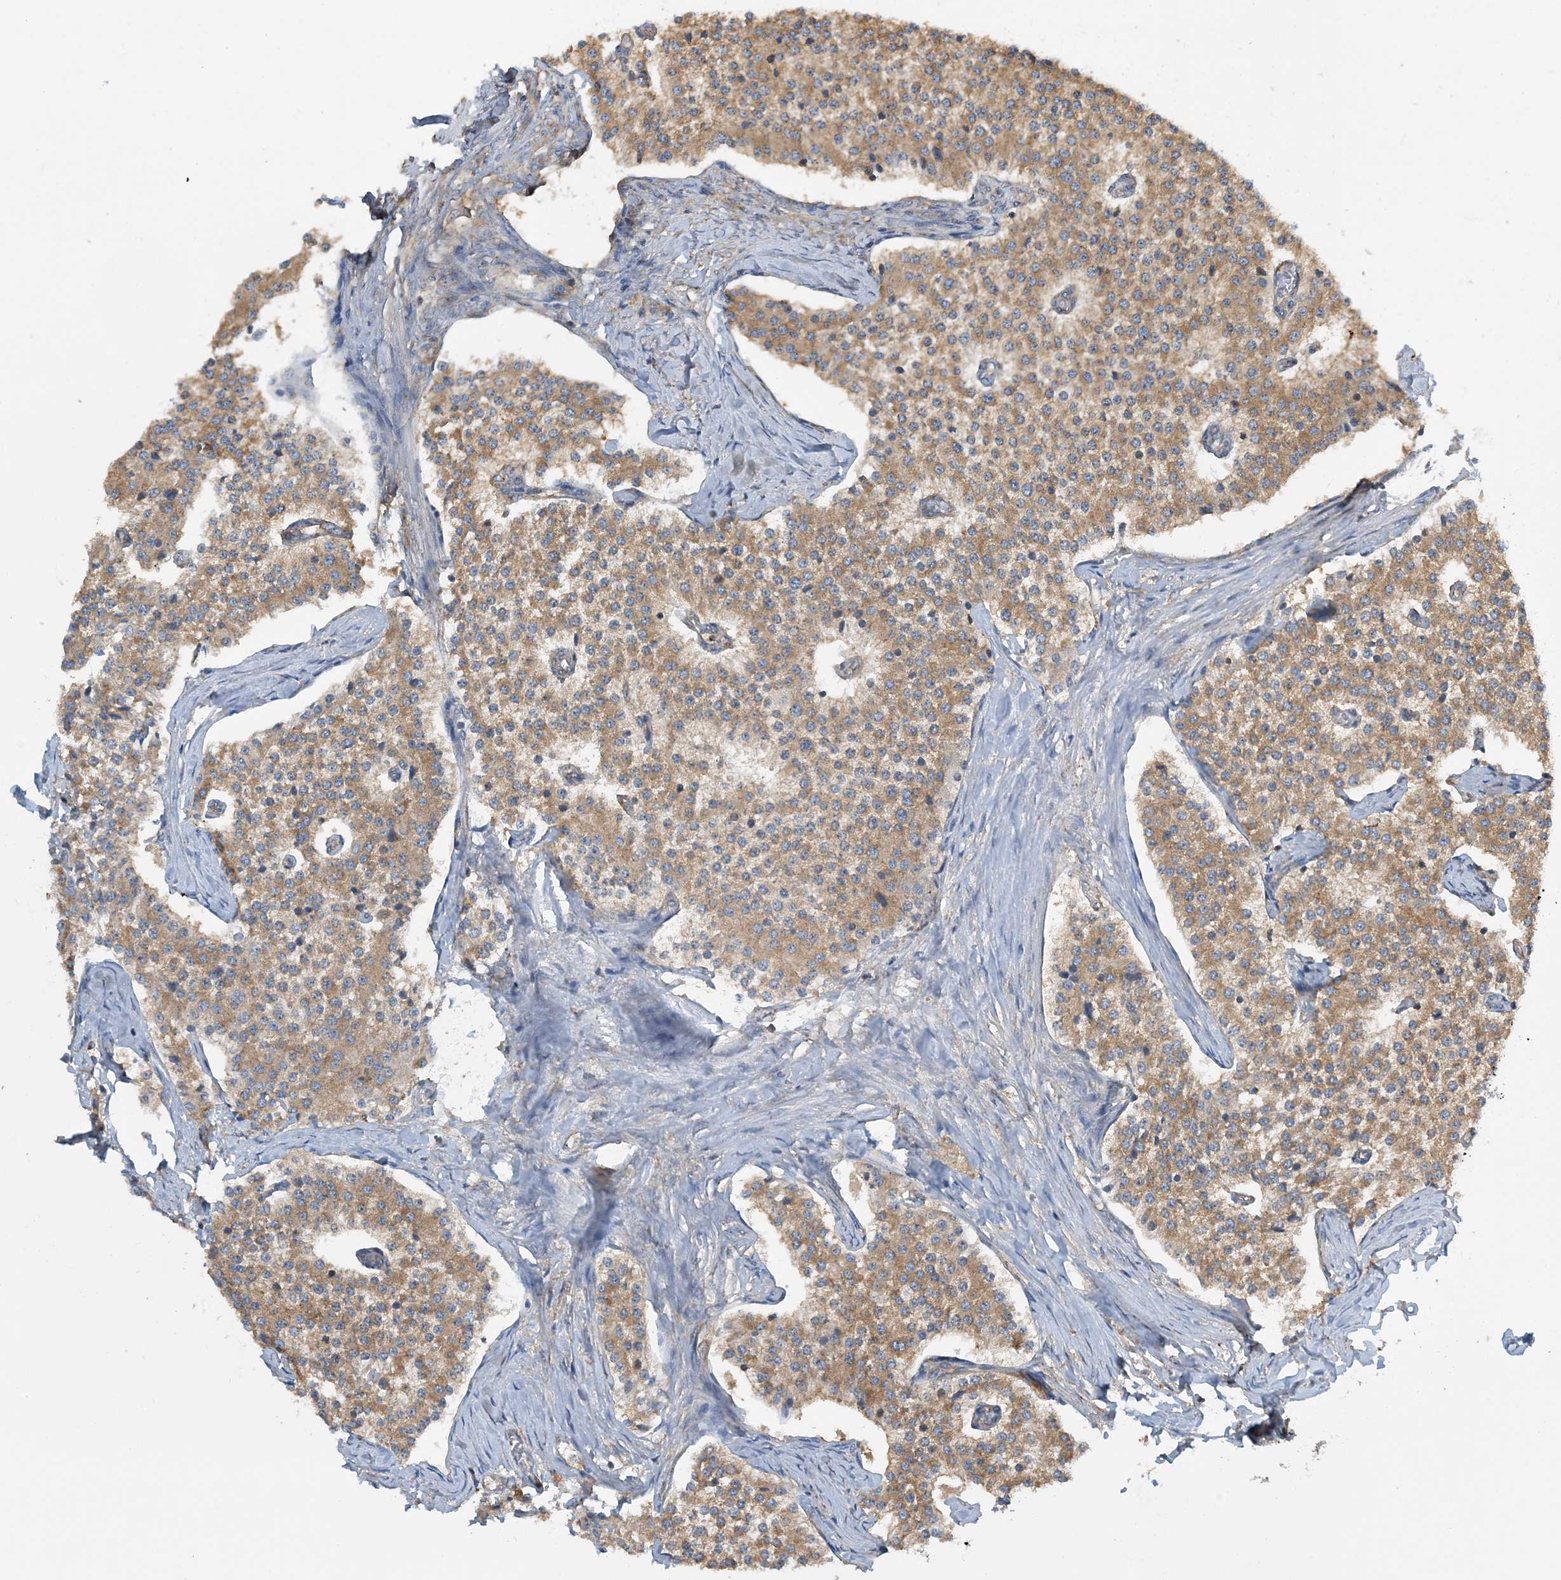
{"staining": {"intensity": "moderate", "quantity": ">75%", "location": "cytoplasmic/membranous"}, "tissue": "carcinoid", "cell_type": "Tumor cells", "image_type": "cancer", "snomed": [{"axis": "morphology", "description": "Carcinoid, malignant, NOS"}, {"axis": "topography", "description": "Colon"}], "caption": "Carcinoid stained with a brown dye shows moderate cytoplasmic/membranous positive staining in about >75% of tumor cells.", "gene": "SIDT1", "patient": {"sex": "female", "age": 52}}